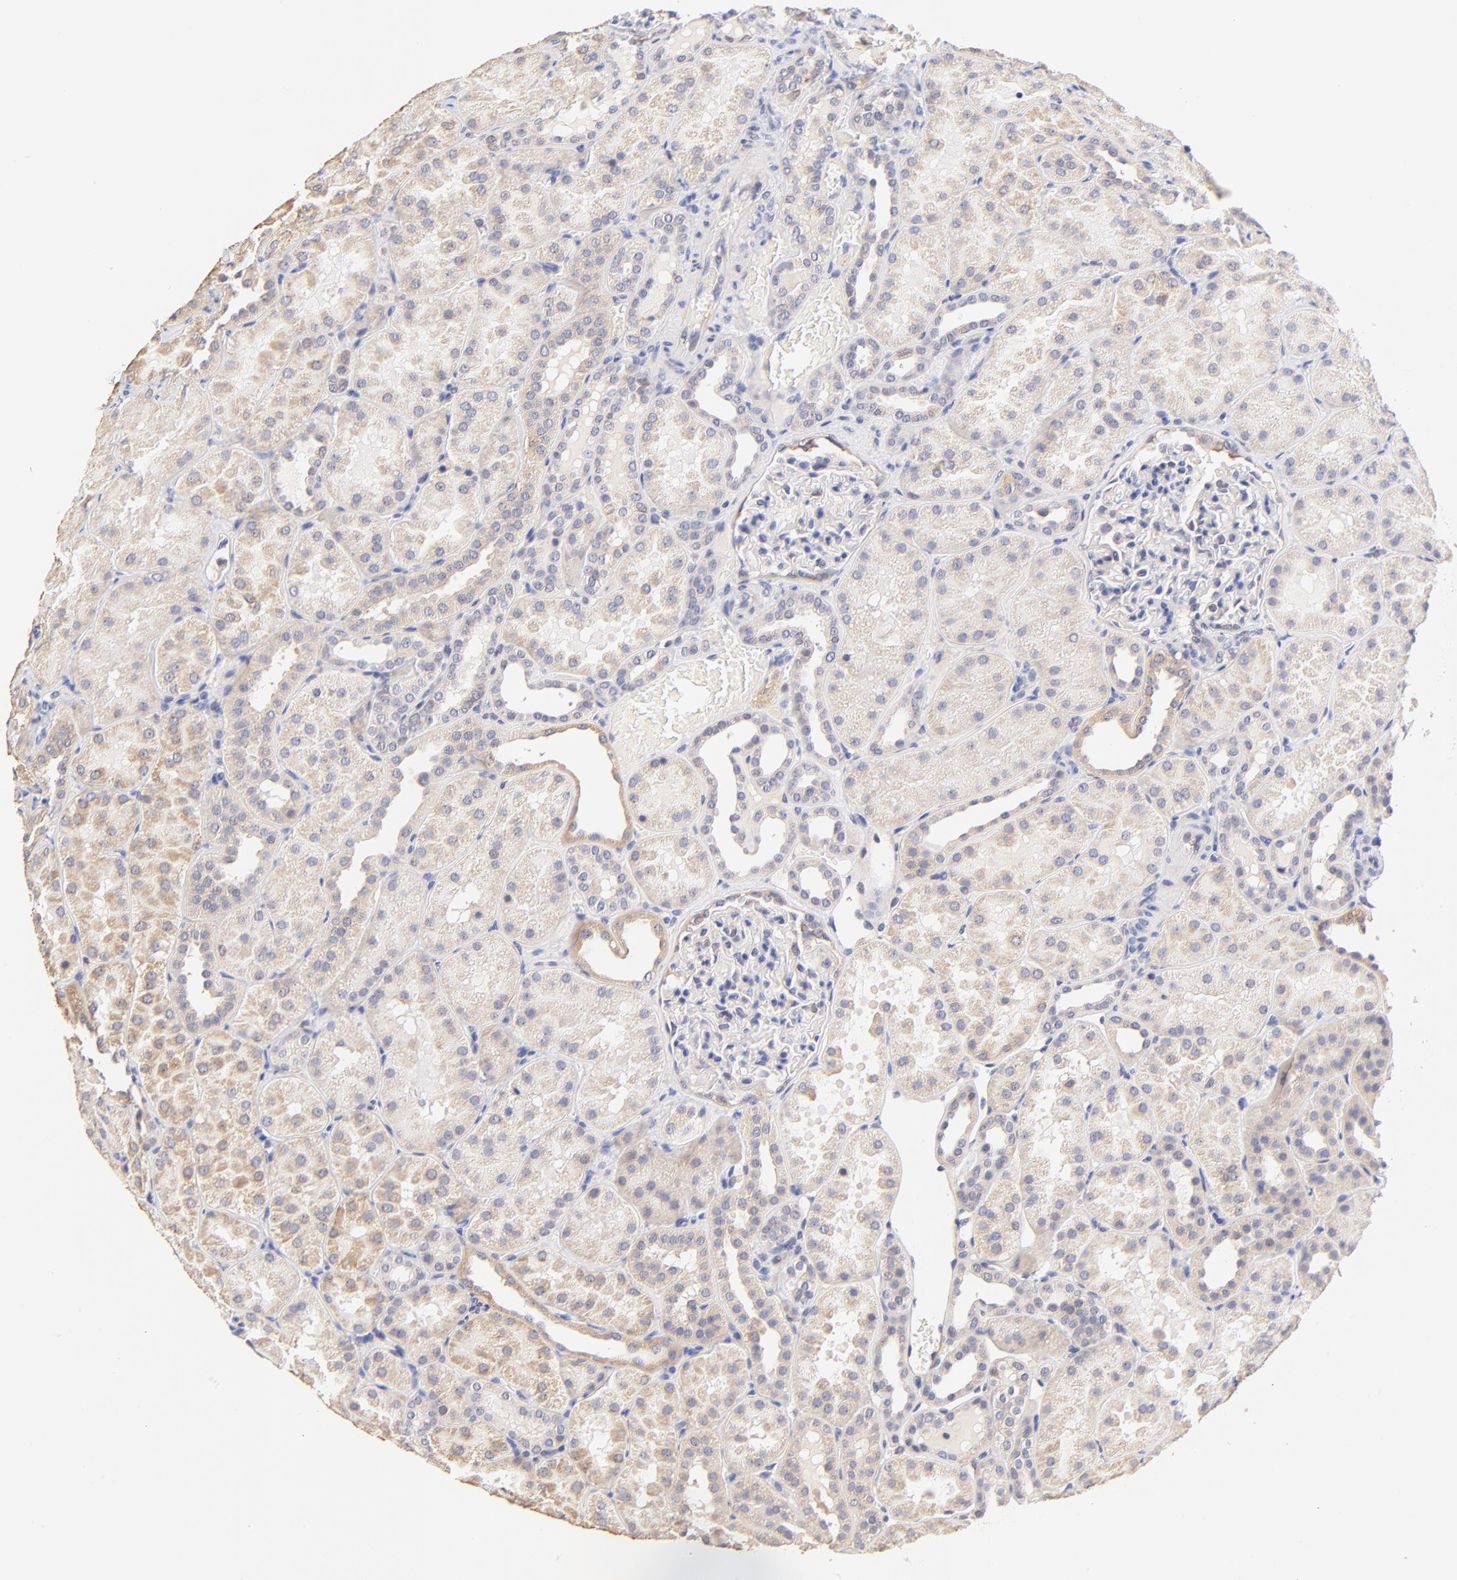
{"staining": {"intensity": "negative", "quantity": "none", "location": "none"}, "tissue": "kidney", "cell_type": "Cells in glomeruli", "image_type": "normal", "snomed": [{"axis": "morphology", "description": "Normal tissue, NOS"}, {"axis": "topography", "description": "Kidney"}], "caption": "This is an IHC histopathology image of normal kidney. There is no positivity in cells in glomeruli.", "gene": "PTK7", "patient": {"sex": "male", "age": 28}}